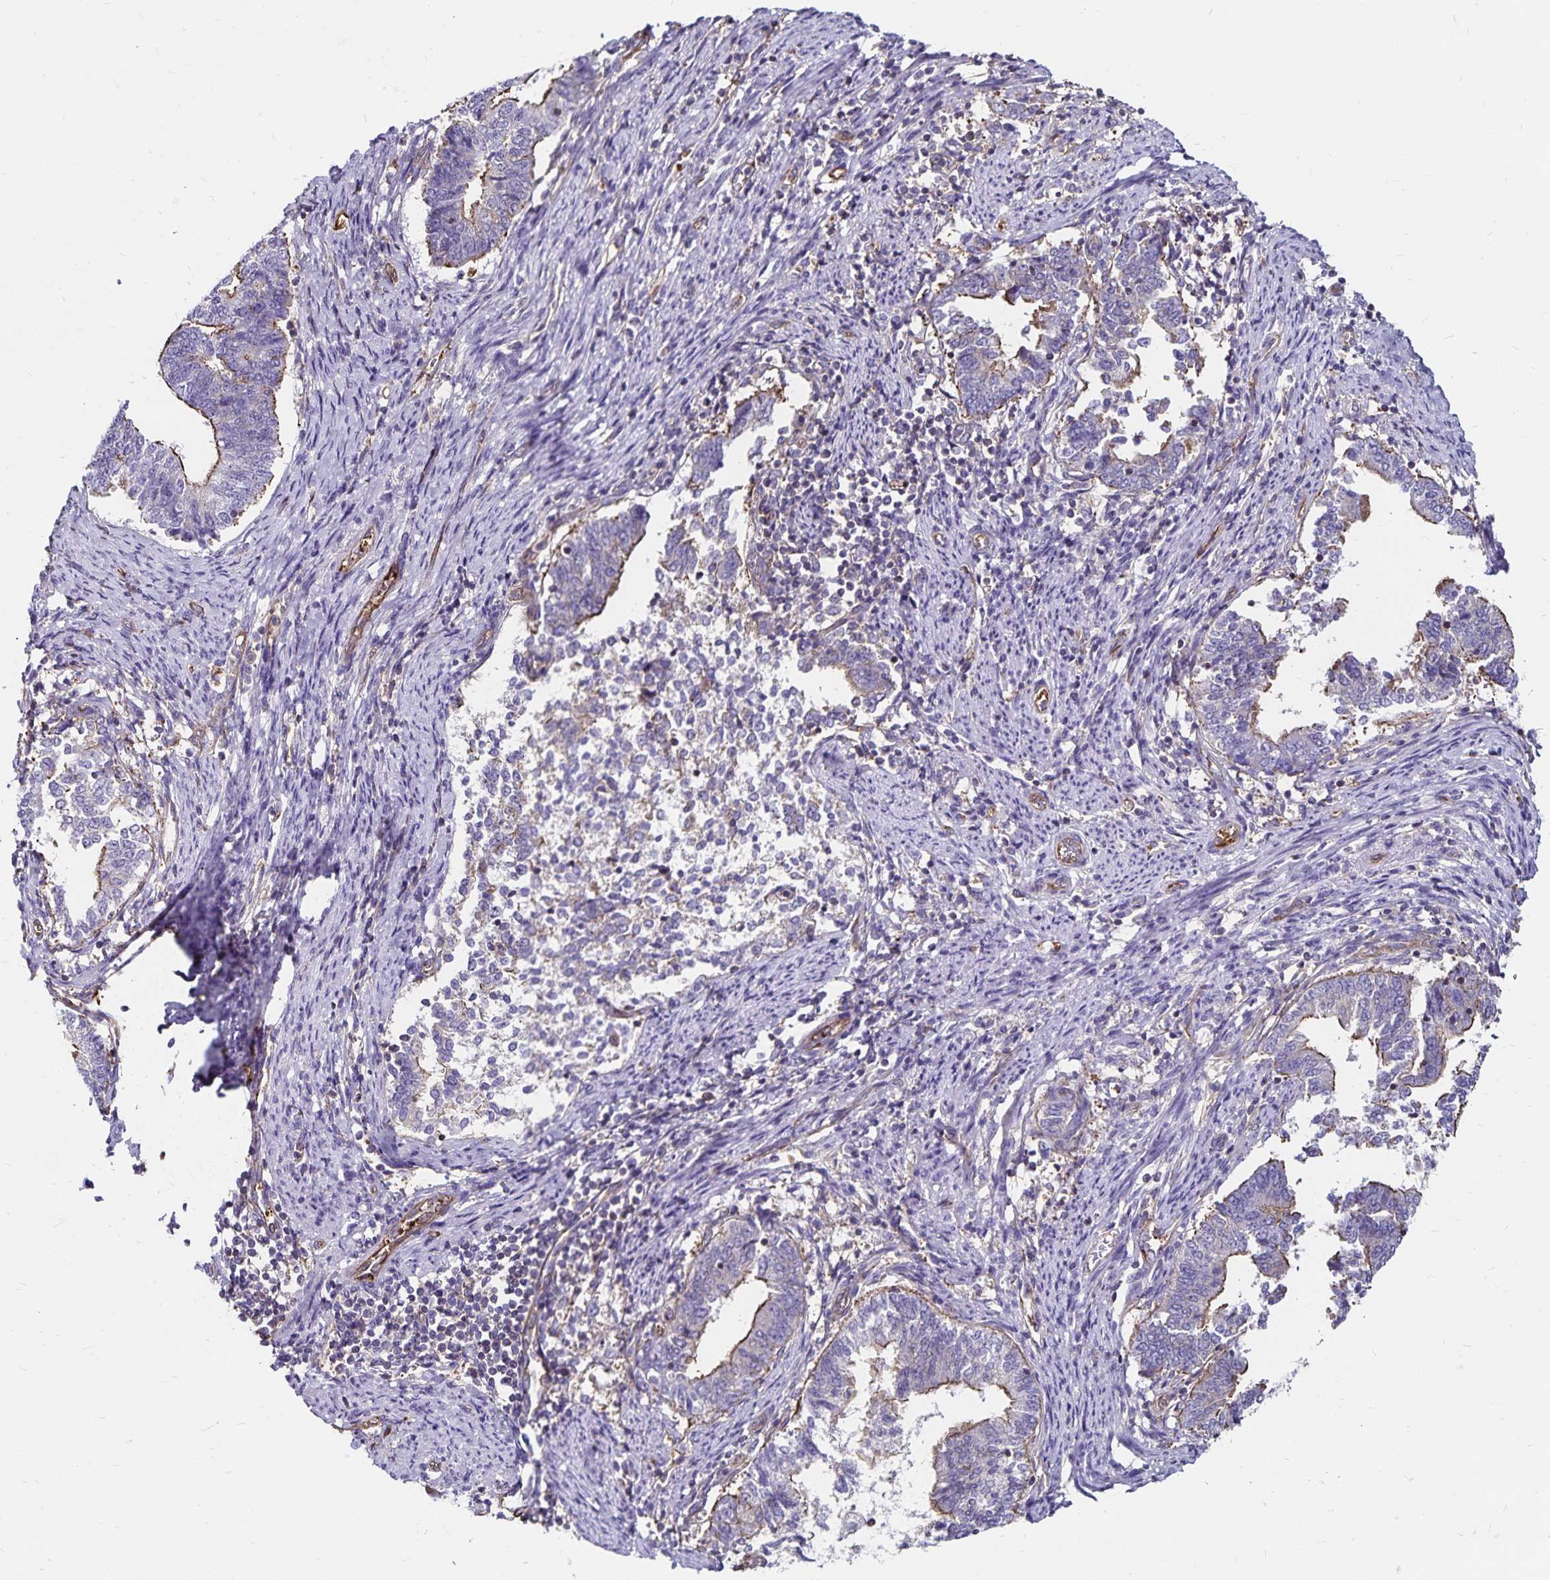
{"staining": {"intensity": "weak", "quantity": "25%-75%", "location": "cytoplasmic/membranous"}, "tissue": "endometrial cancer", "cell_type": "Tumor cells", "image_type": "cancer", "snomed": [{"axis": "morphology", "description": "Adenocarcinoma, NOS"}, {"axis": "topography", "description": "Endometrium"}], "caption": "About 25%-75% of tumor cells in human endometrial cancer demonstrate weak cytoplasmic/membranous protein expression as visualized by brown immunohistochemical staining.", "gene": "RPRML", "patient": {"sex": "female", "age": 65}}